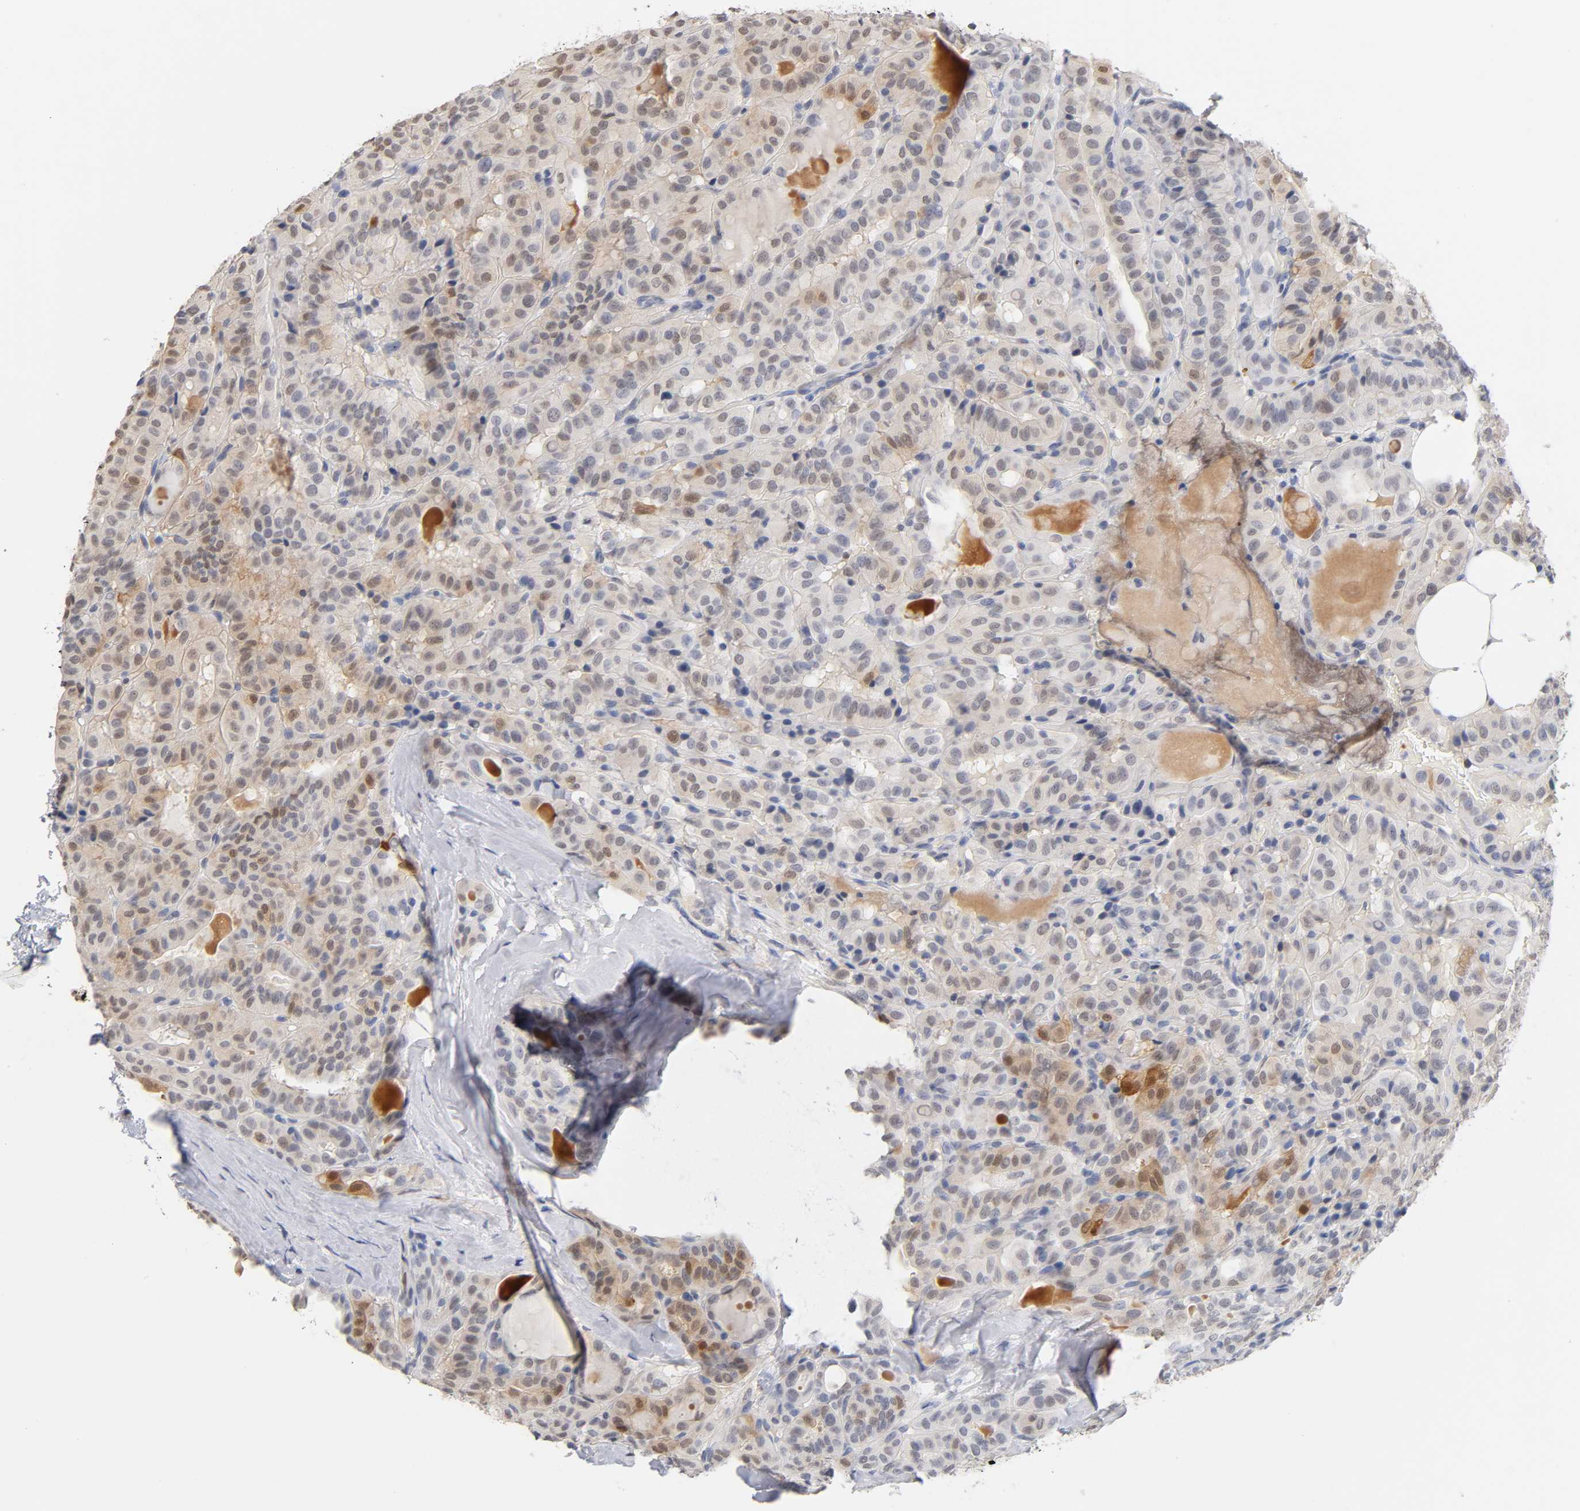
{"staining": {"intensity": "moderate", "quantity": "25%-75%", "location": "cytoplasmic/membranous,nuclear"}, "tissue": "thyroid cancer", "cell_type": "Tumor cells", "image_type": "cancer", "snomed": [{"axis": "morphology", "description": "Papillary adenocarcinoma, NOS"}, {"axis": "topography", "description": "Thyroid gland"}], "caption": "Thyroid papillary adenocarcinoma was stained to show a protein in brown. There is medium levels of moderate cytoplasmic/membranous and nuclear staining in about 25%-75% of tumor cells.", "gene": "CRABP2", "patient": {"sex": "male", "age": 77}}